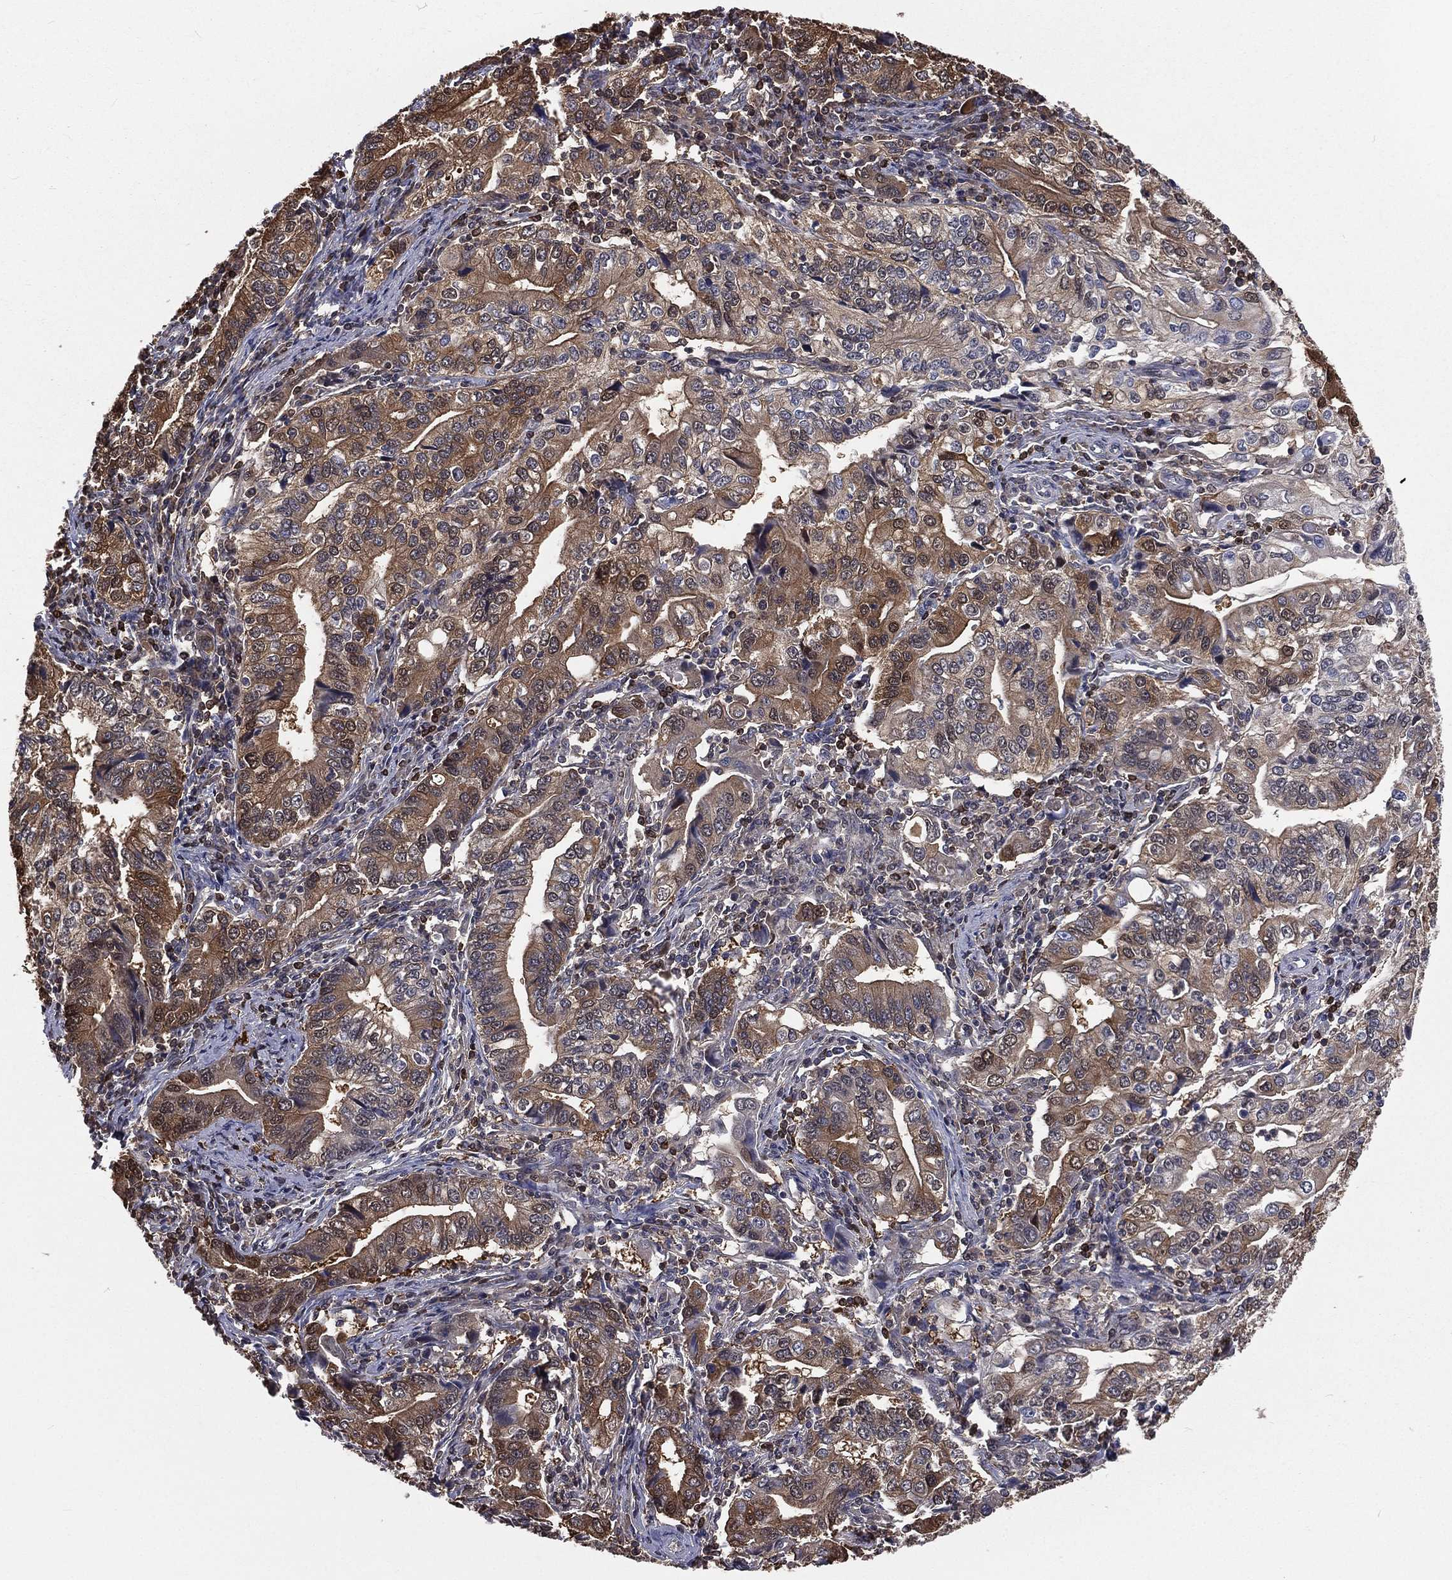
{"staining": {"intensity": "moderate", "quantity": "25%-75%", "location": "cytoplasmic/membranous"}, "tissue": "stomach cancer", "cell_type": "Tumor cells", "image_type": "cancer", "snomed": [{"axis": "morphology", "description": "Adenocarcinoma, NOS"}, {"axis": "topography", "description": "Stomach, lower"}], "caption": "Tumor cells reveal medium levels of moderate cytoplasmic/membranous expression in approximately 25%-75% of cells in human stomach cancer (adenocarcinoma).", "gene": "TBC1D2", "patient": {"sex": "female", "age": 72}}